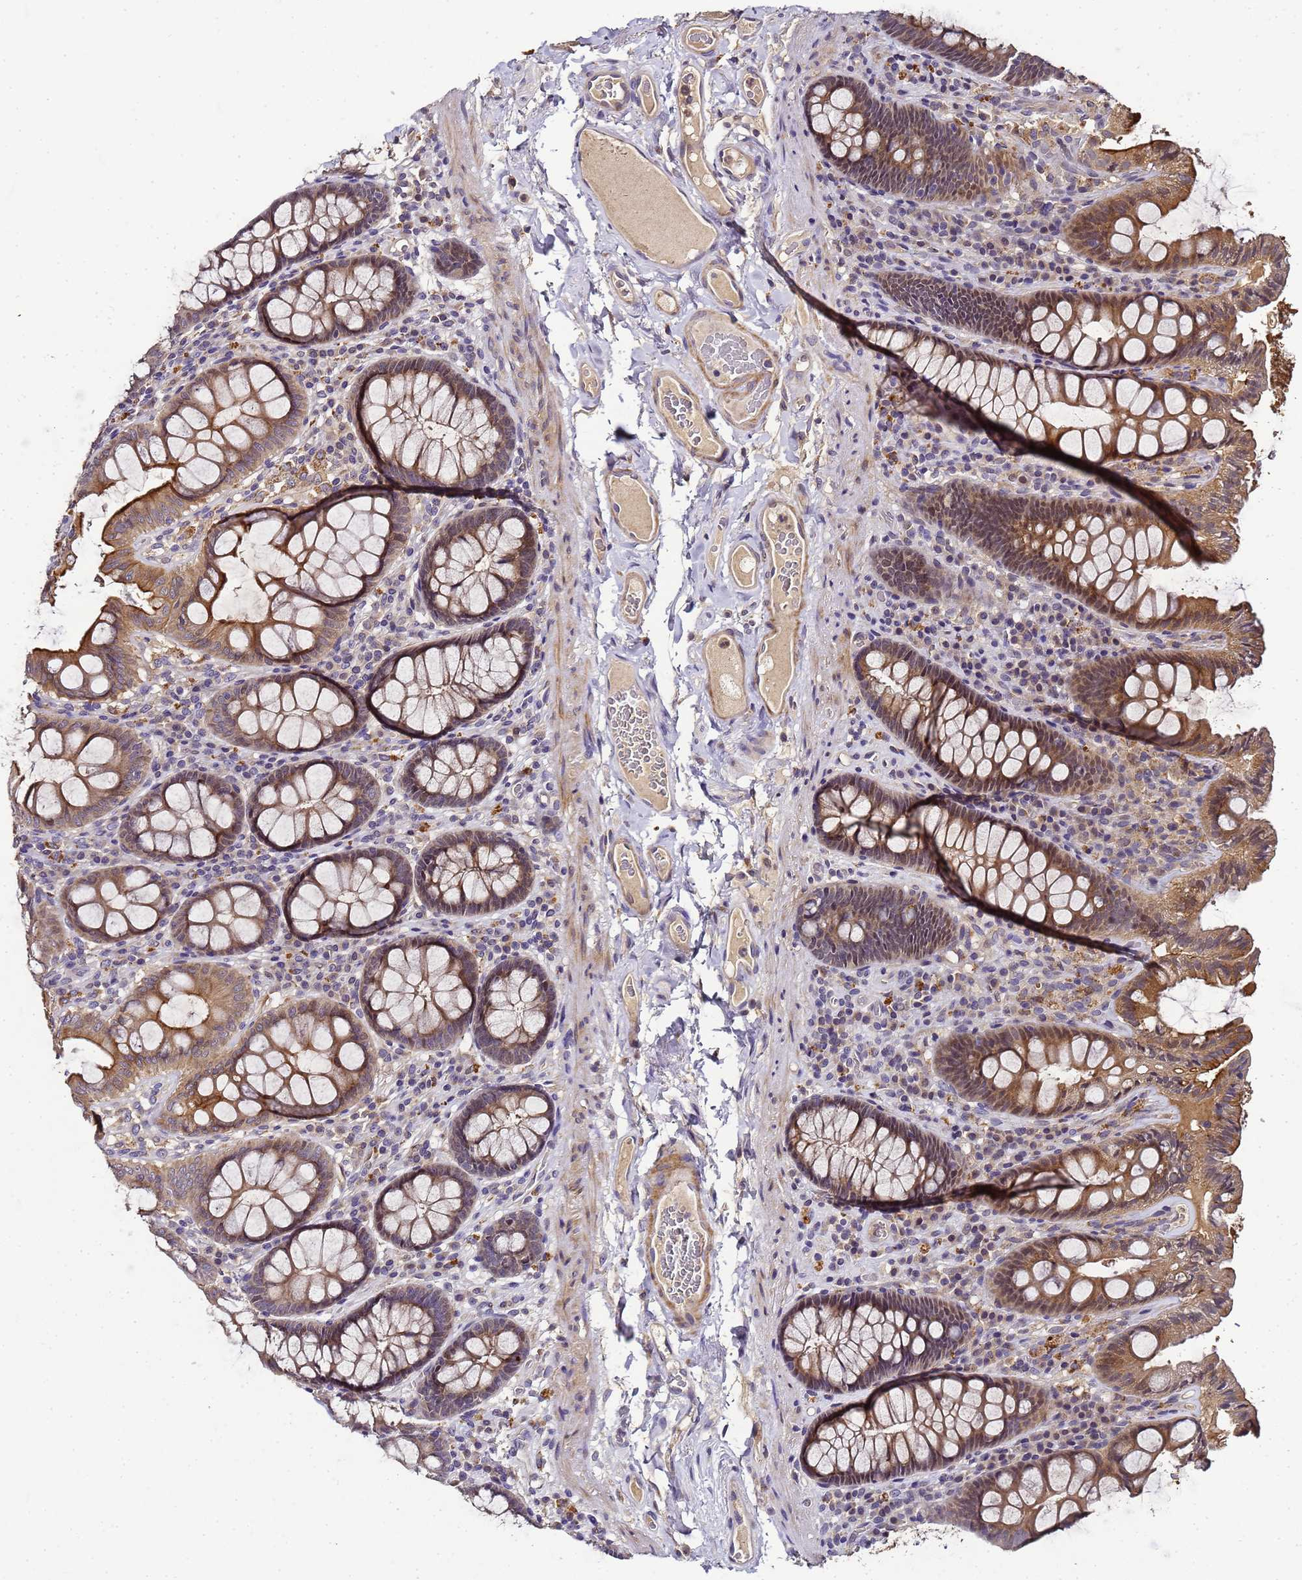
{"staining": {"intensity": "moderate", "quantity": "25%-75%", "location": "cytoplasmic/membranous"}, "tissue": "colon", "cell_type": "Endothelial cells", "image_type": "normal", "snomed": [{"axis": "morphology", "description": "Normal tissue, NOS"}, {"axis": "topography", "description": "Colon"}], "caption": "Endothelial cells show moderate cytoplasmic/membranous positivity in about 25%-75% of cells in unremarkable colon.", "gene": "LGI4", "patient": {"sex": "male", "age": 84}}